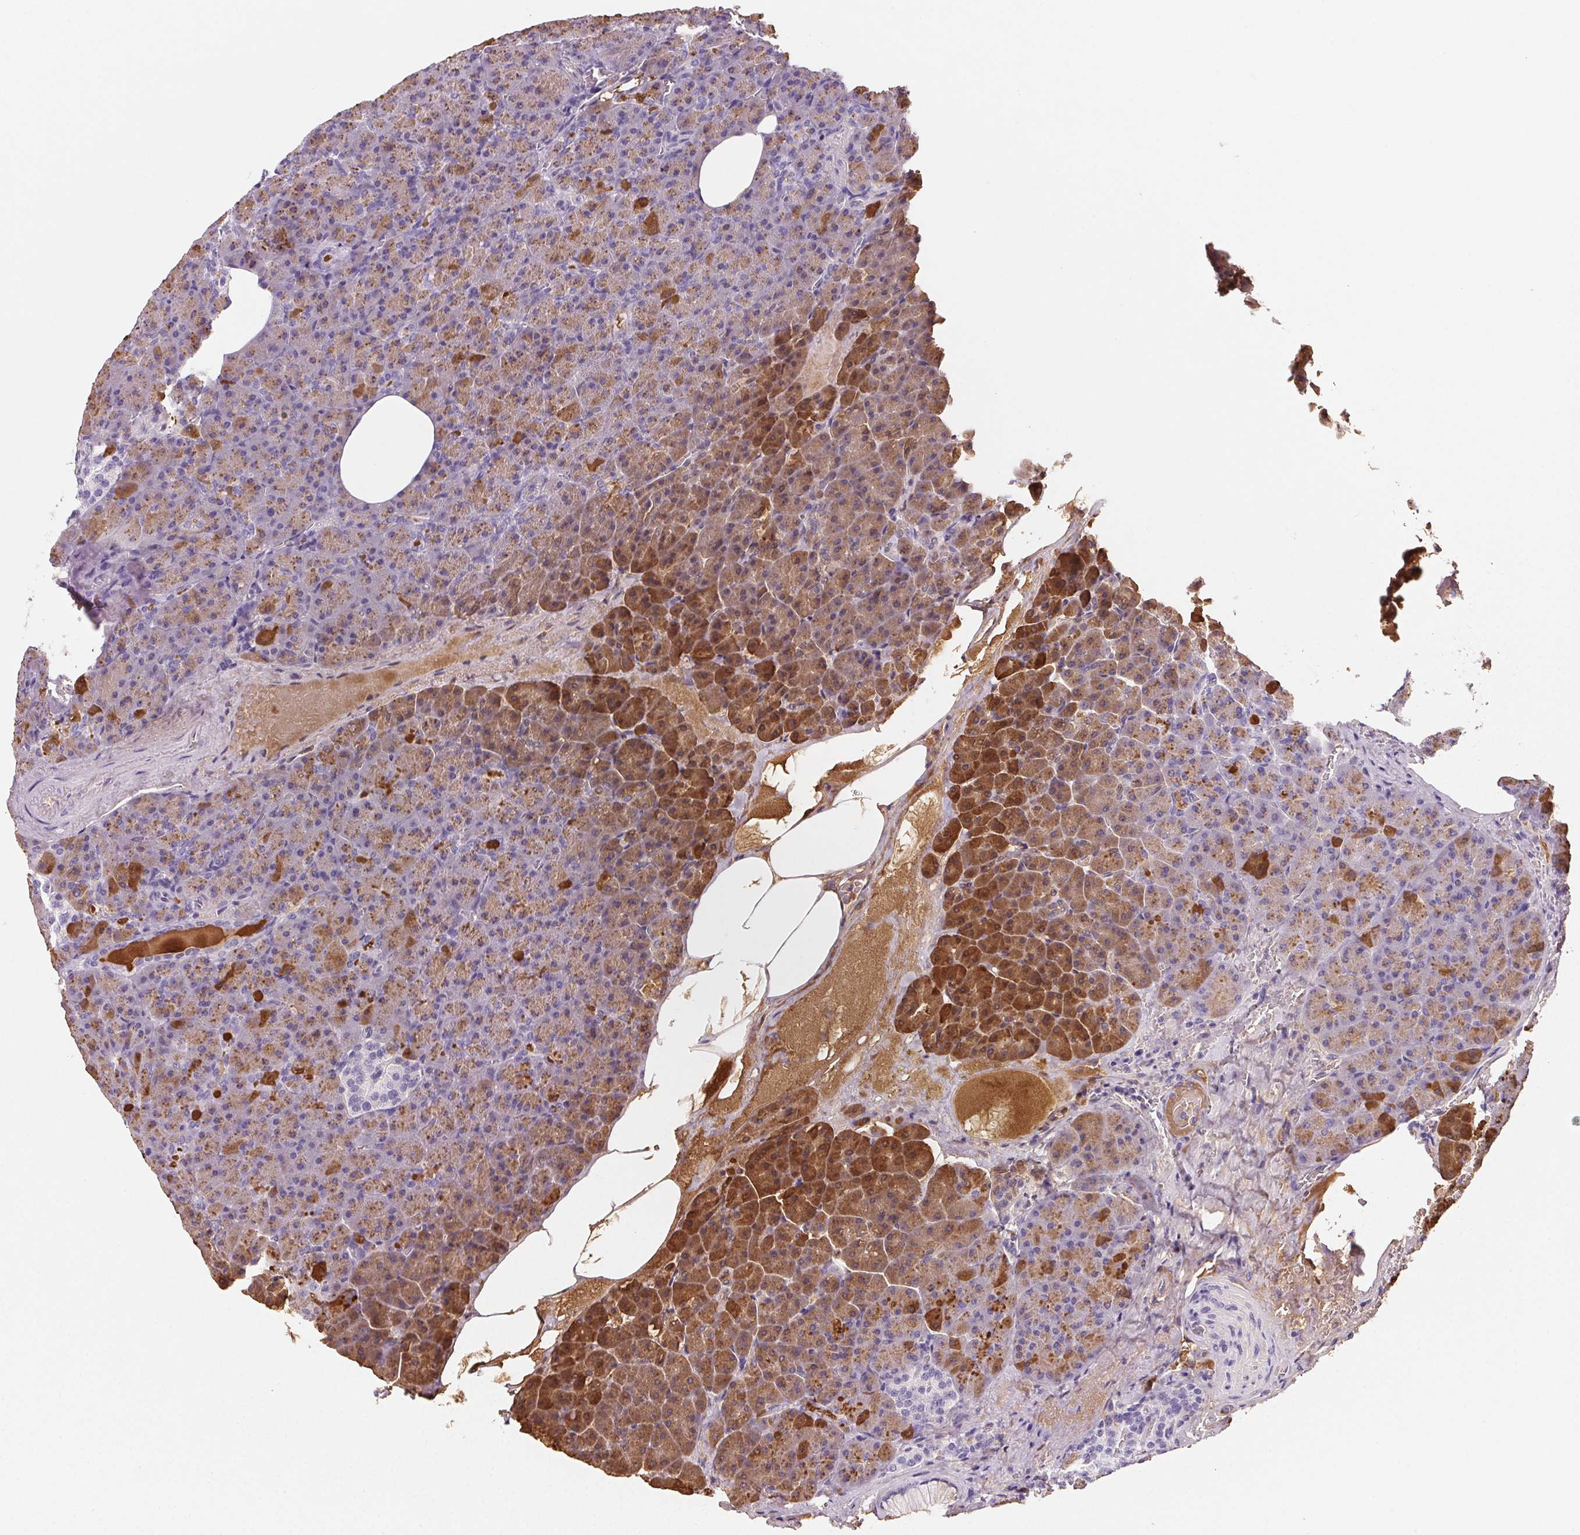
{"staining": {"intensity": "strong", "quantity": "25%-75%", "location": "cytoplasmic/membranous"}, "tissue": "pancreas", "cell_type": "Exocrine glandular cells", "image_type": "normal", "snomed": [{"axis": "morphology", "description": "Normal tissue, NOS"}, {"axis": "topography", "description": "Pancreas"}], "caption": "A high amount of strong cytoplasmic/membranous expression is present in about 25%-75% of exocrine glandular cells in benign pancreas.", "gene": "PRSS1", "patient": {"sex": "female", "age": 74}}